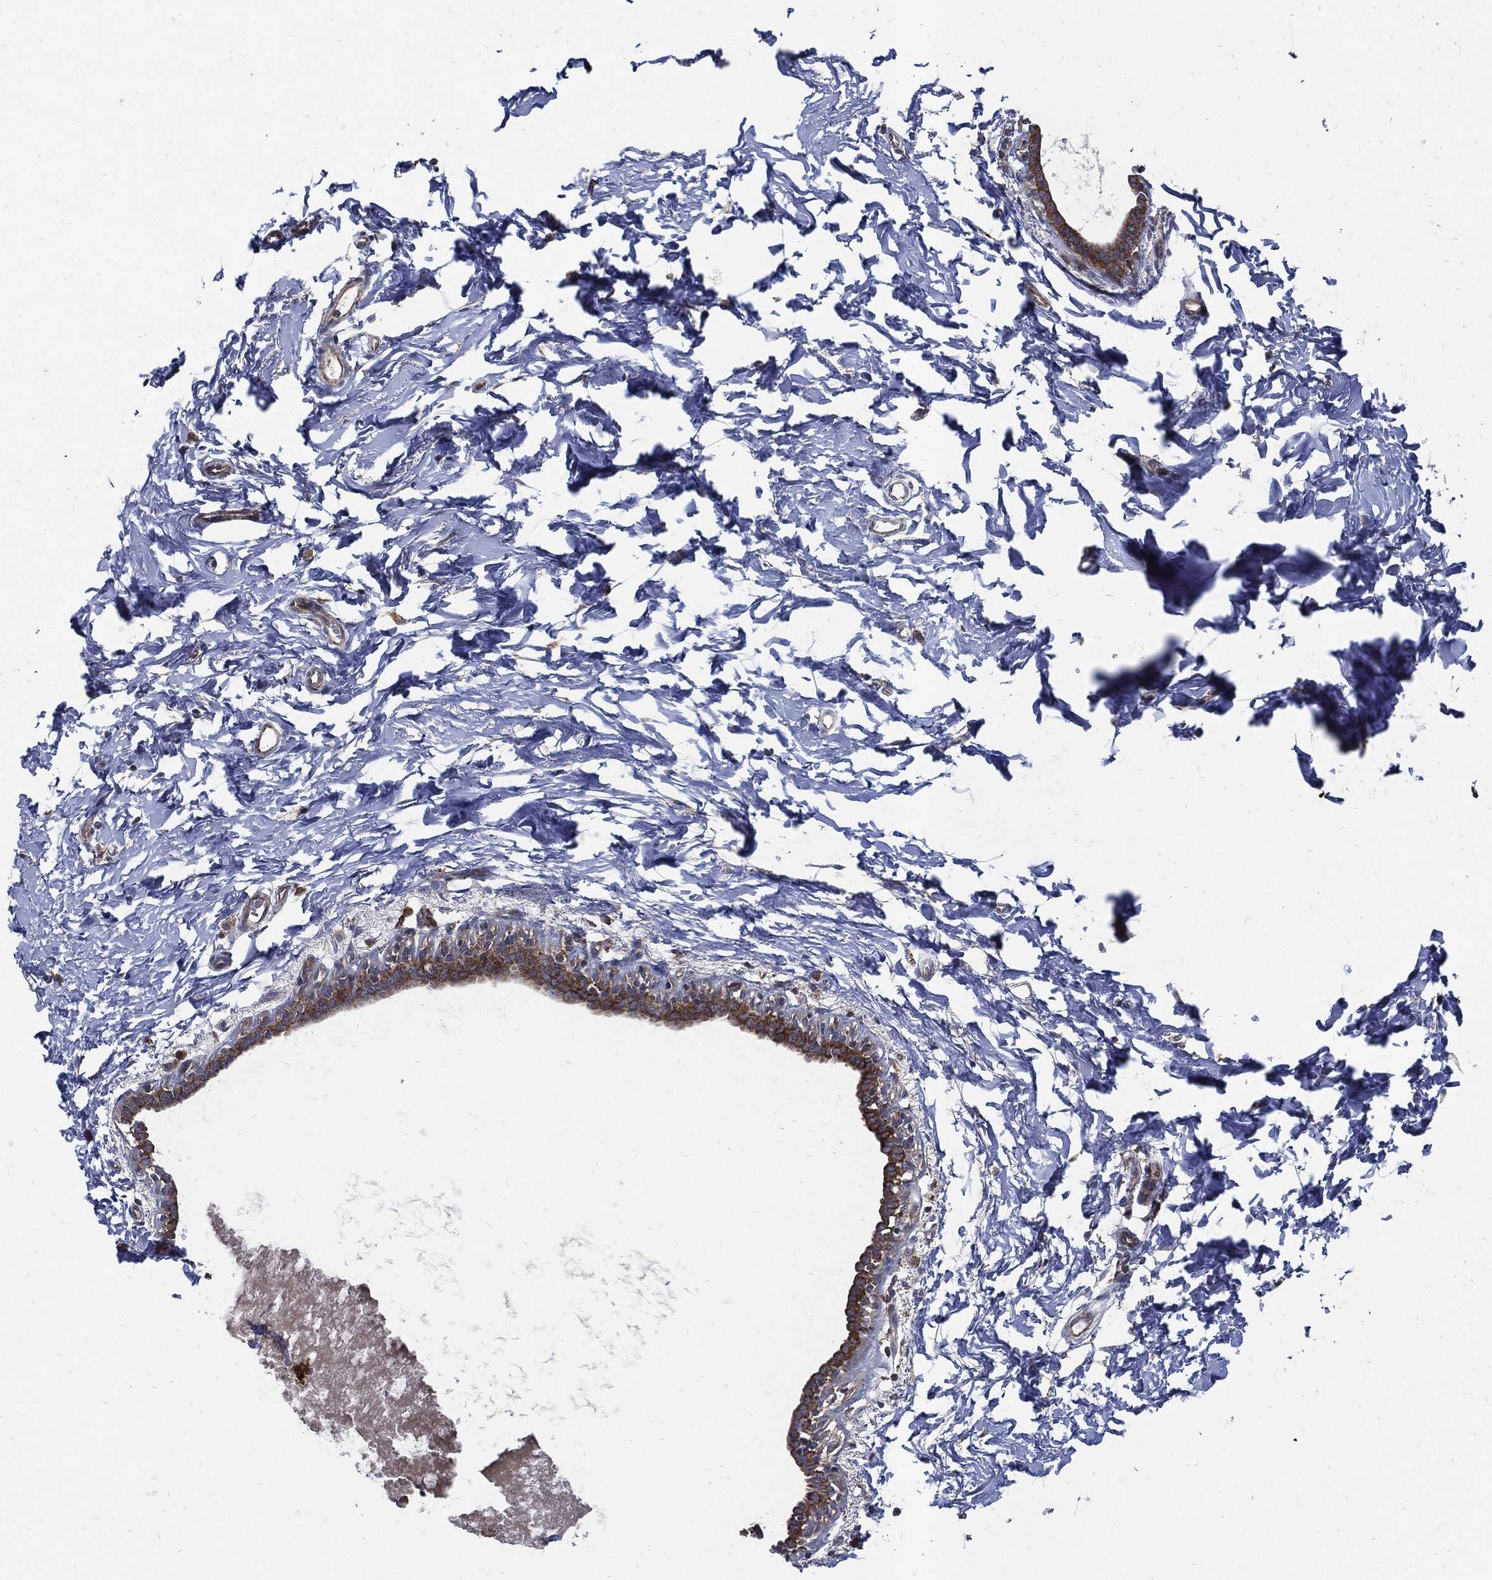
{"staining": {"intensity": "negative", "quantity": "none", "location": "none"}, "tissue": "breast", "cell_type": "Adipocytes", "image_type": "normal", "snomed": [{"axis": "morphology", "description": "Normal tissue, NOS"}, {"axis": "topography", "description": "Breast"}], "caption": "DAB immunohistochemical staining of normal breast displays no significant staining in adipocytes.", "gene": "SLC31A2", "patient": {"sex": "female", "age": 37}}